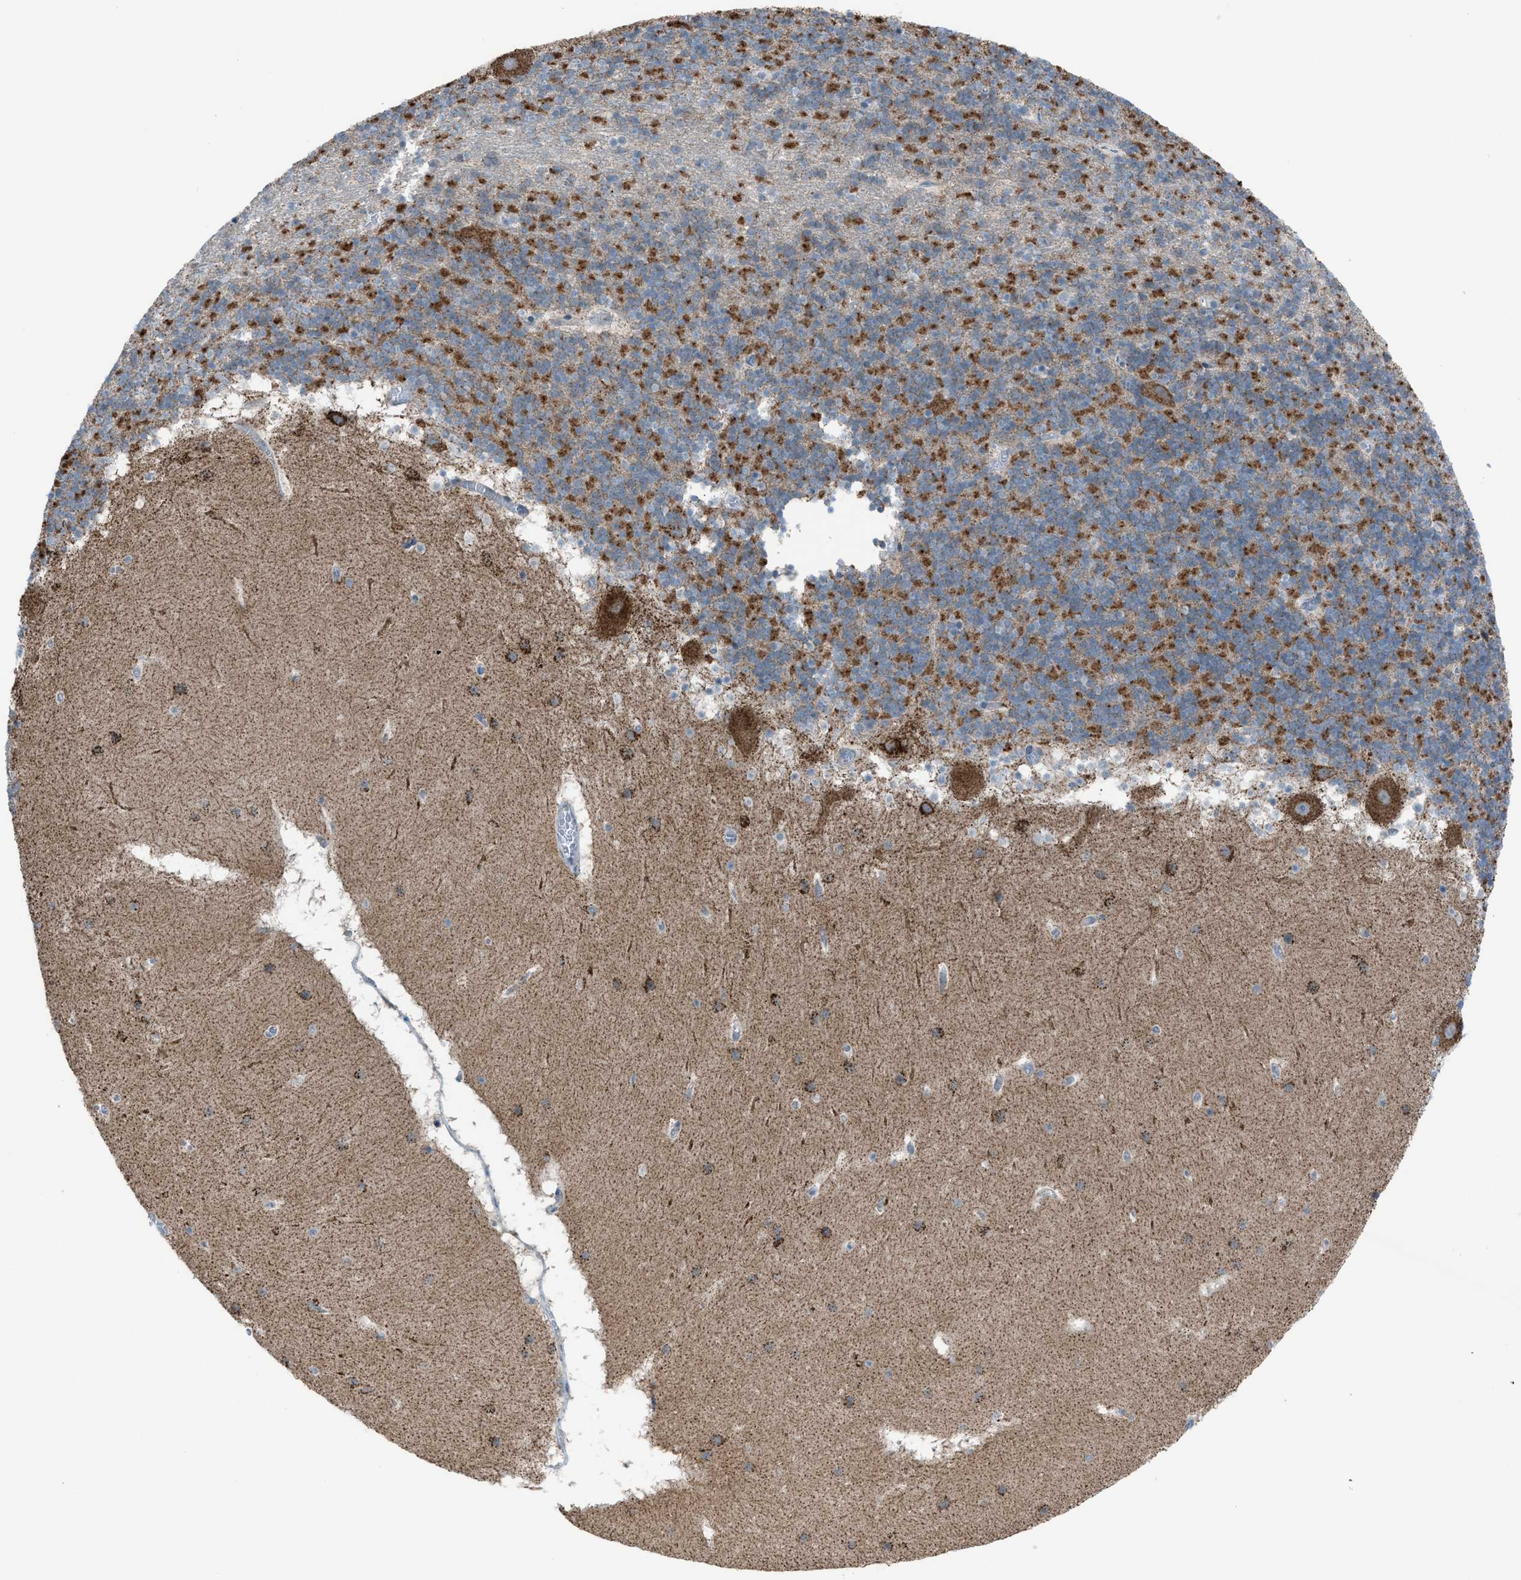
{"staining": {"intensity": "strong", "quantity": "25%-75%", "location": "cytoplasmic/membranous"}, "tissue": "cerebellum", "cell_type": "Cells in granular layer", "image_type": "normal", "snomed": [{"axis": "morphology", "description": "Normal tissue, NOS"}, {"axis": "topography", "description": "Cerebellum"}], "caption": "High-magnification brightfield microscopy of benign cerebellum stained with DAB (3,3'-diaminobenzidine) (brown) and counterstained with hematoxylin (blue). cells in granular layer exhibit strong cytoplasmic/membranous staining is appreciated in approximately25%-75% of cells.", "gene": "SRM", "patient": {"sex": "male", "age": 45}}